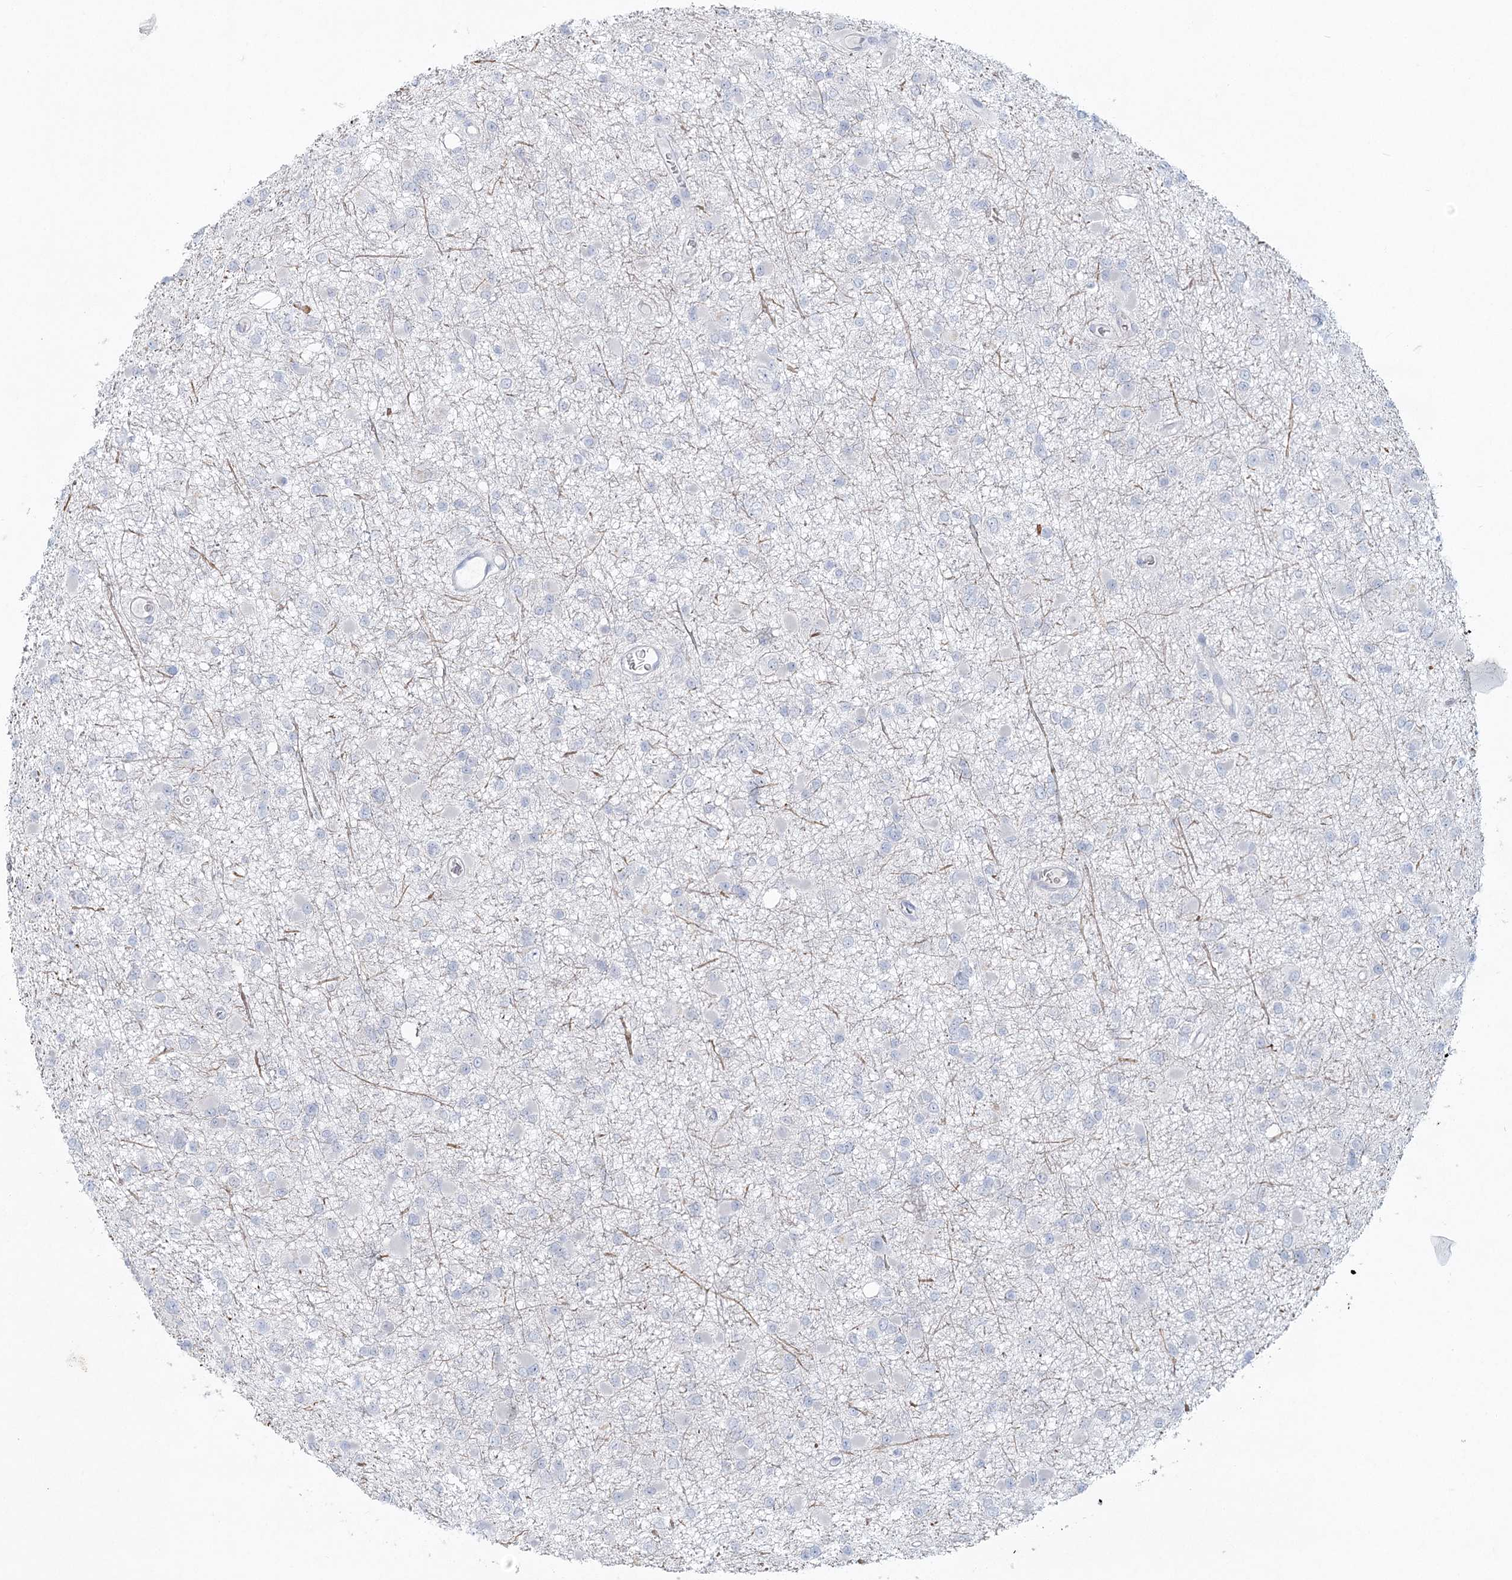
{"staining": {"intensity": "negative", "quantity": "none", "location": "none"}, "tissue": "glioma", "cell_type": "Tumor cells", "image_type": "cancer", "snomed": [{"axis": "morphology", "description": "Glioma, malignant, Low grade"}, {"axis": "topography", "description": "Brain"}], "caption": "Immunohistochemical staining of human glioma displays no significant staining in tumor cells. The staining was performed using DAB to visualize the protein expression in brown, while the nuclei were stained in blue with hematoxylin (Magnification: 20x).", "gene": "LRP2BP", "patient": {"sex": "female", "age": 22}}